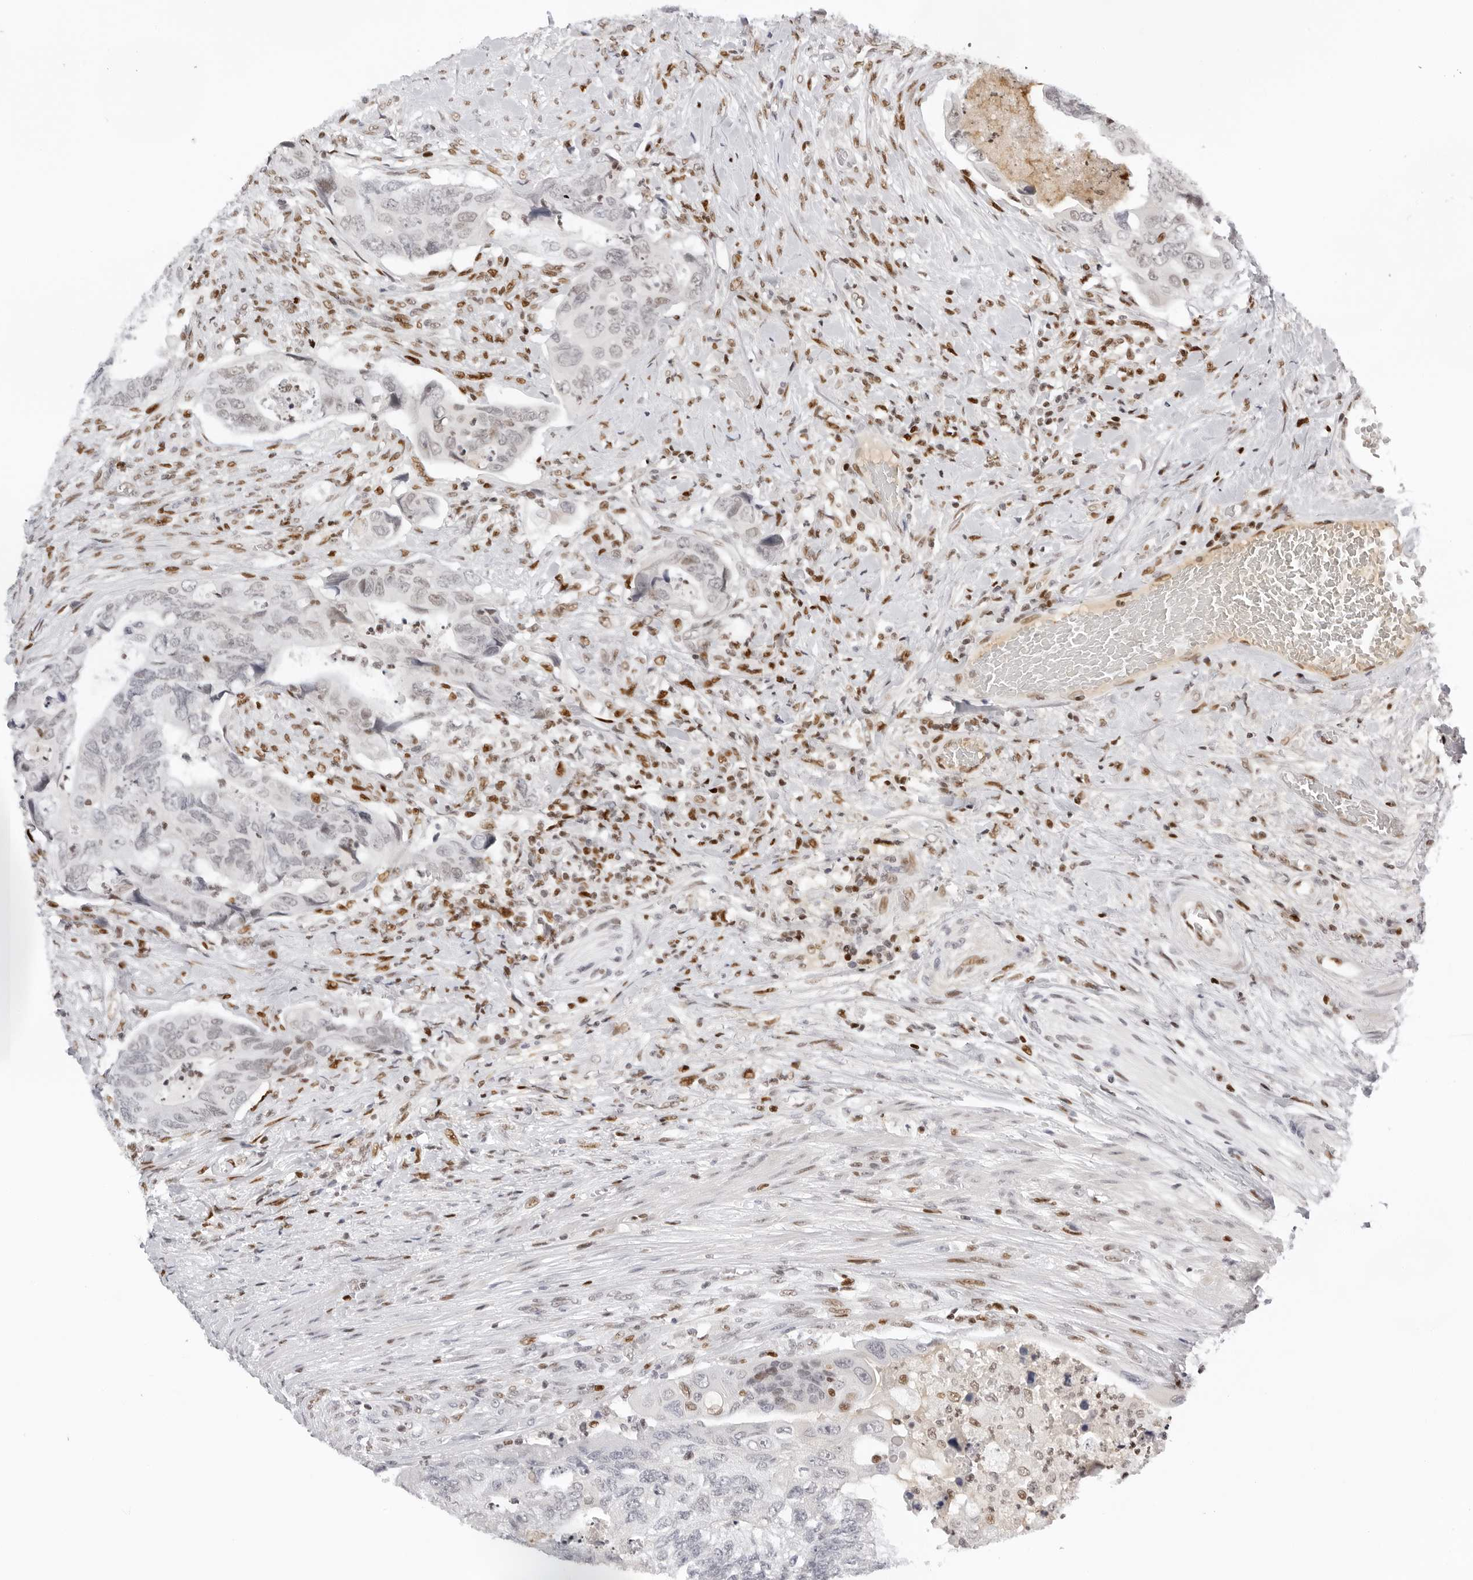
{"staining": {"intensity": "weak", "quantity": "<25%", "location": "nuclear"}, "tissue": "colorectal cancer", "cell_type": "Tumor cells", "image_type": "cancer", "snomed": [{"axis": "morphology", "description": "Adenocarcinoma, NOS"}, {"axis": "topography", "description": "Rectum"}], "caption": "There is no significant expression in tumor cells of adenocarcinoma (colorectal).", "gene": "OGG1", "patient": {"sex": "male", "age": 63}}